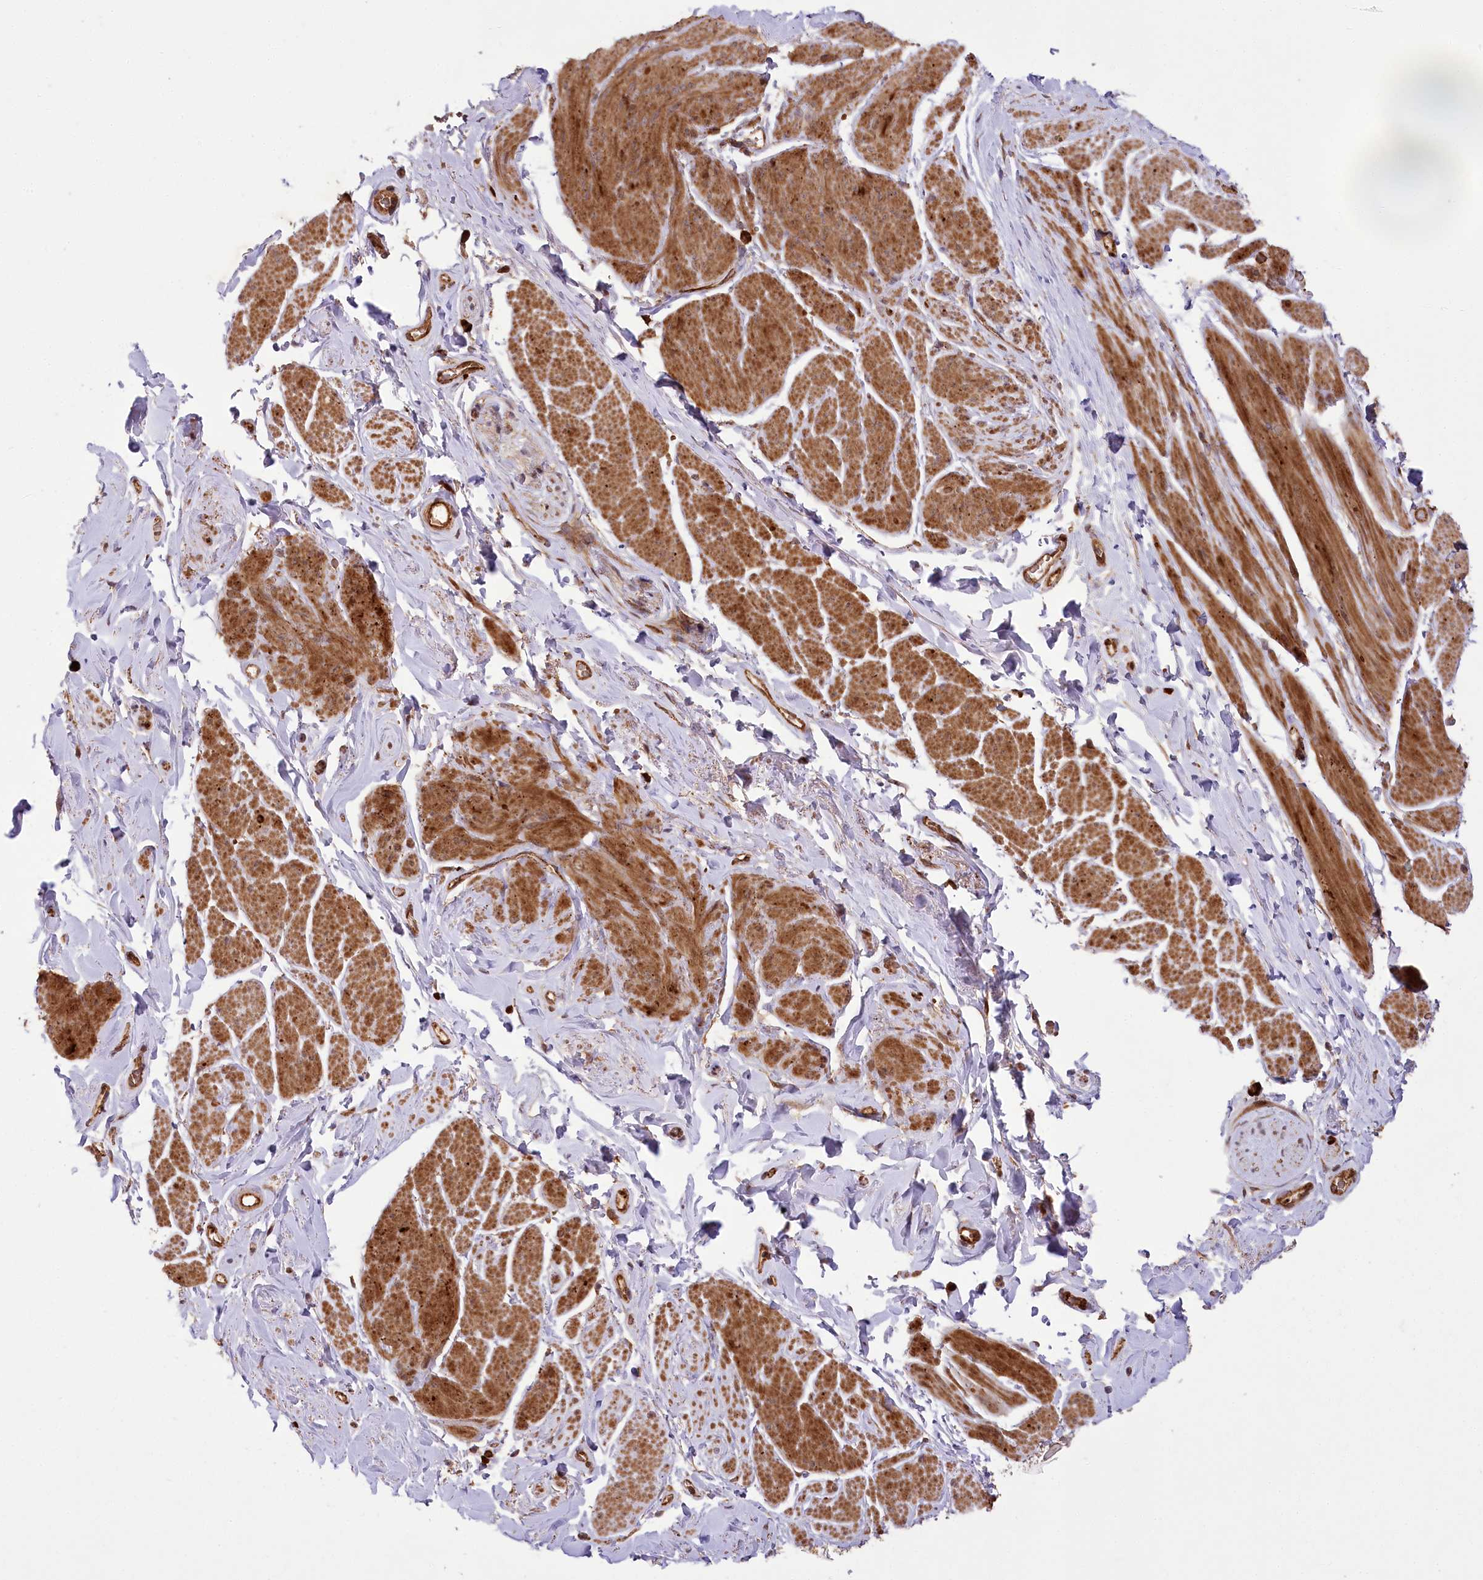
{"staining": {"intensity": "strong", "quantity": ">75%", "location": "cytoplasmic/membranous,nuclear"}, "tissue": "smooth muscle", "cell_type": "Smooth muscle cells", "image_type": "normal", "snomed": [{"axis": "morphology", "description": "Normal tissue, NOS"}, {"axis": "topography", "description": "Smooth muscle"}, {"axis": "topography", "description": "Peripheral nerve tissue"}], "caption": "The immunohistochemical stain shows strong cytoplasmic/membranous,nuclear positivity in smooth muscle cells of unremarkable smooth muscle.", "gene": "CARD19", "patient": {"sex": "male", "age": 69}}